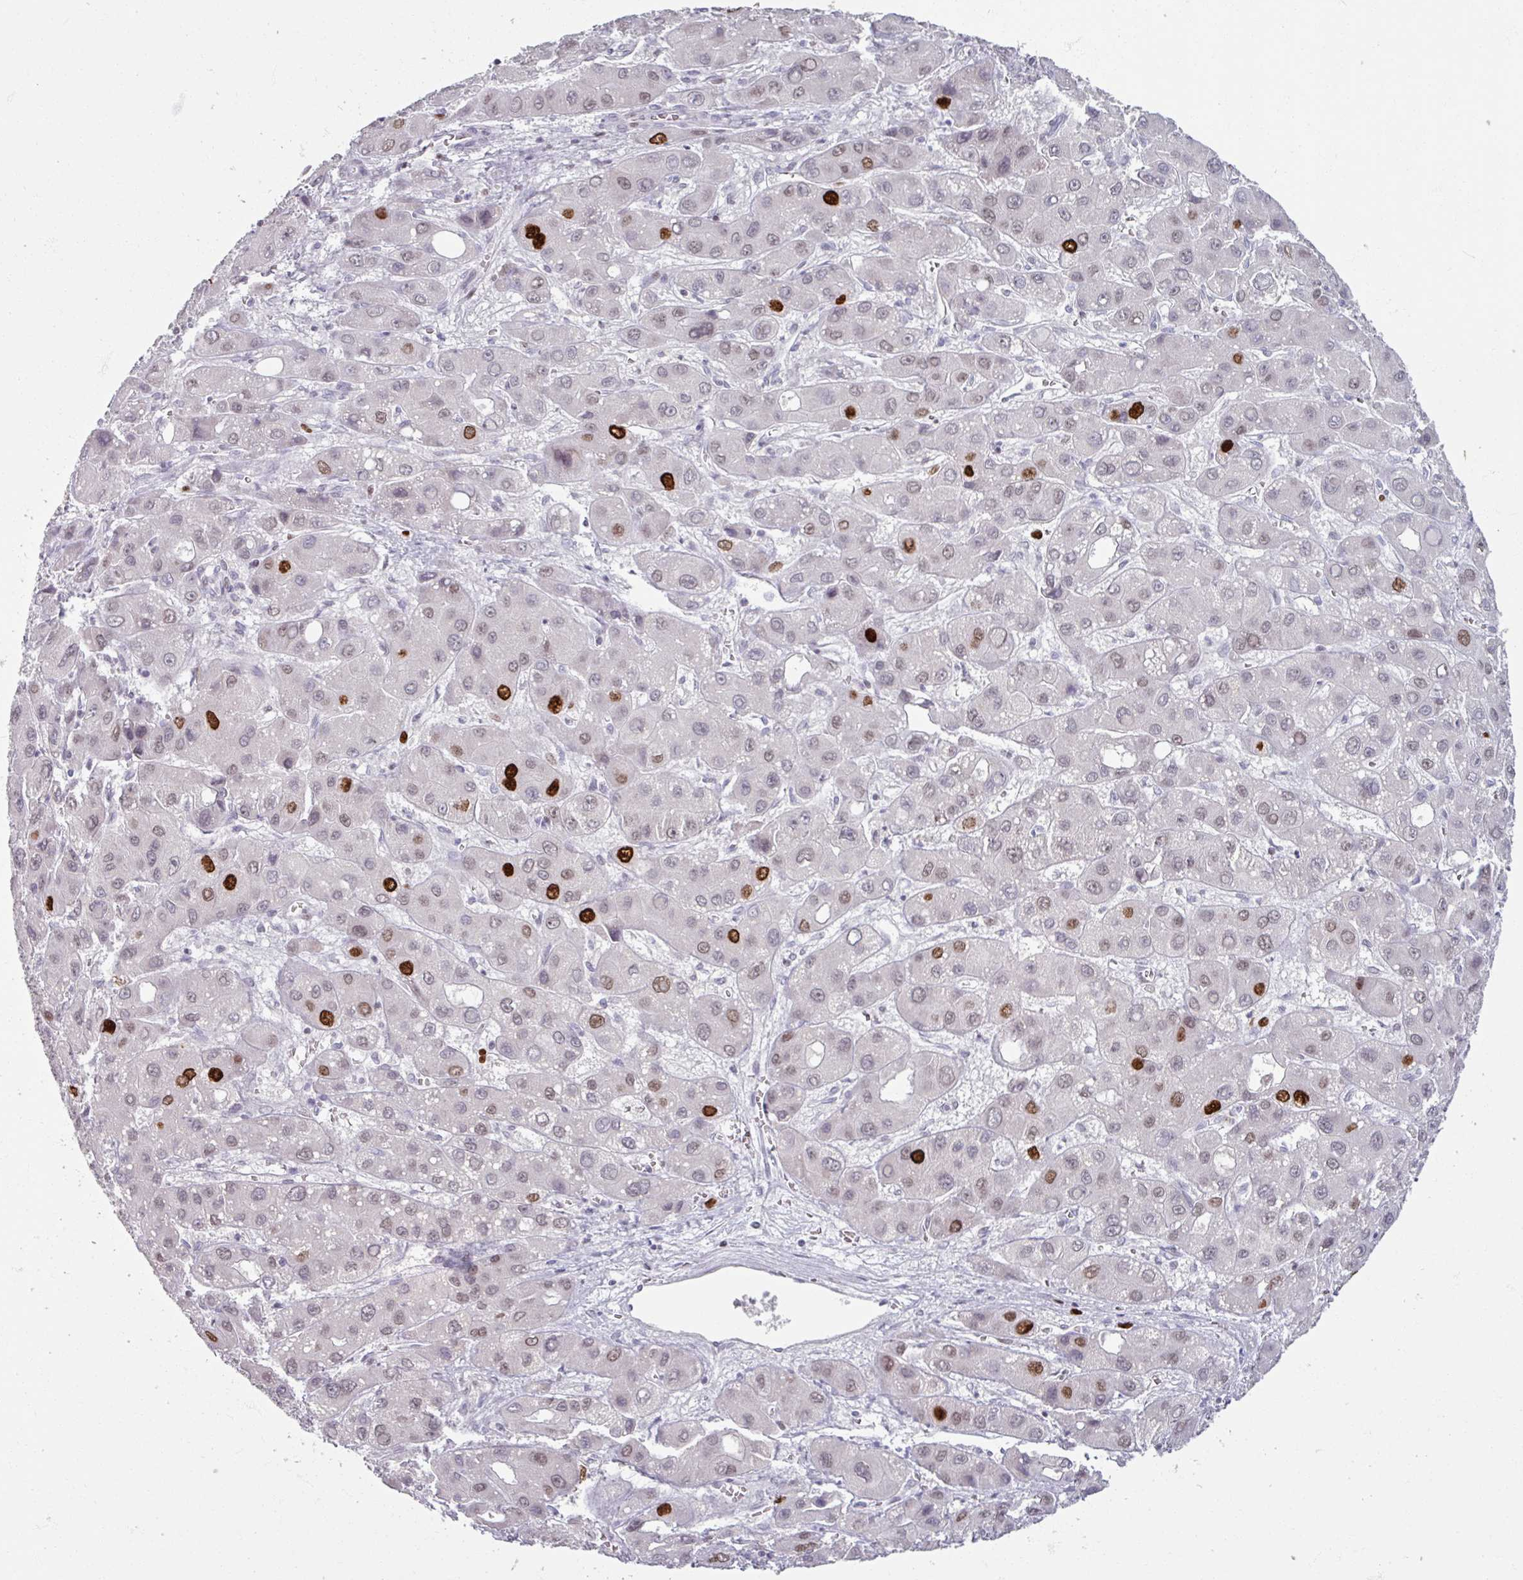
{"staining": {"intensity": "strong", "quantity": "<25%", "location": "nuclear"}, "tissue": "liver cancer", "cell_type": "Tumor cells", "image_type": "cancer", "snomed": [{"axis": "morphology", "description": "Carcinoma, Hepatocellular, NOS"}, {"axis": "topography", "description": "Liver"}], "caption": "Strong nuclear expression is seen in approximately <25% of tumor cells in hepatocellular carcinoma (liver).", "gene": "ATAD2", "patient": {"sex": "male", "age": 55}}